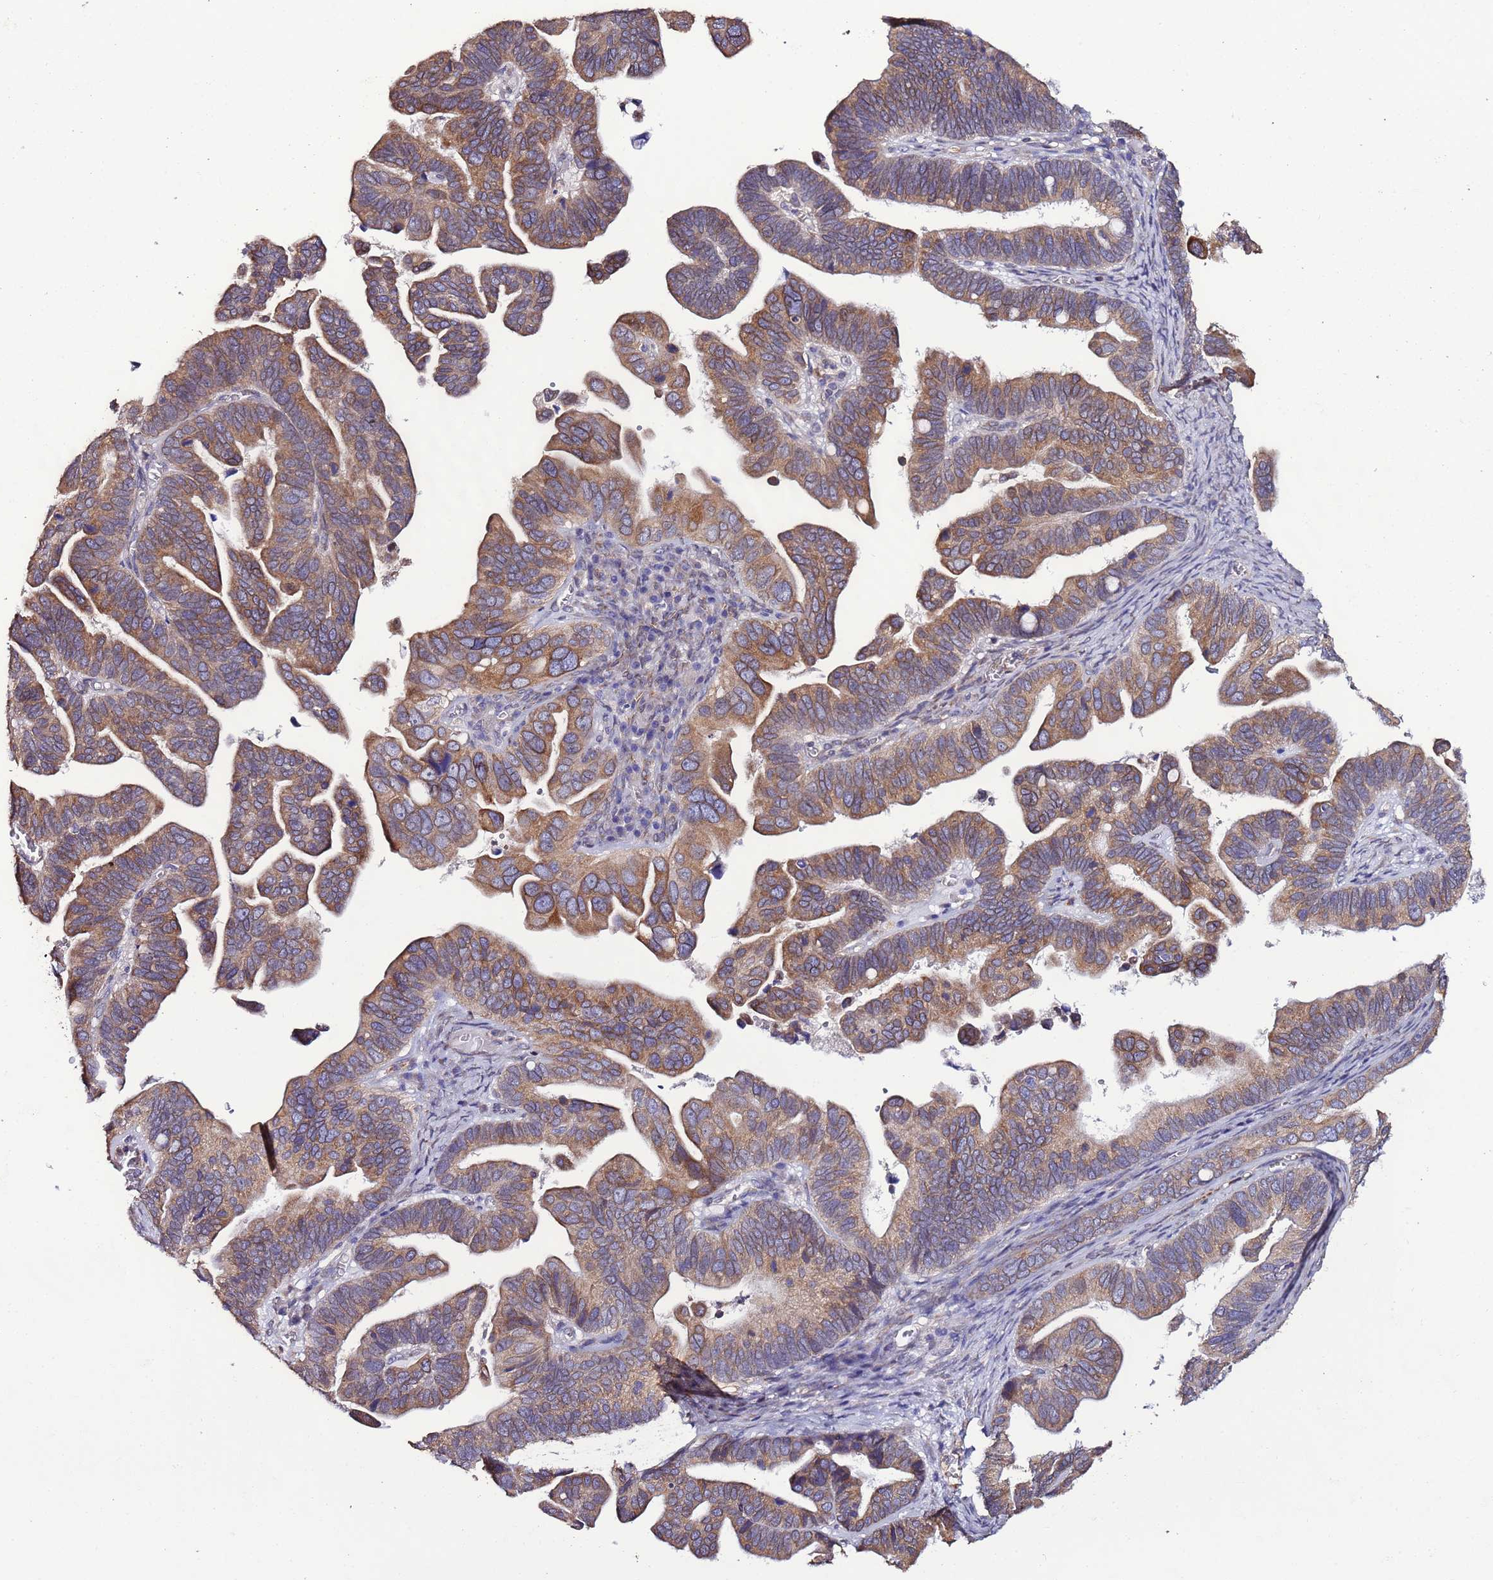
{"staining": {"intensity": "moderate", "quantity": ">75%", "location": "cytoplasmic/membranous"}, "tissue": "ovarian cancer", "cell_type": "Tumor cells", "image_type": "cancer", "snomed": [{"axis": "morphology", "description": "Cystadenocarcinoma, serous, NOS"}, {"axis": "topography", "description": "Ovary"}], "caption": "This is a micrograph of immunohistochemistry staining of ovarian cancer (serous cystadenocarcinoma), which shows moderate expression in the cytoplasmic/membranous of tumor cells.", "gene": "SLC41A3", "patient": {"sex": "female", "age": 56}}